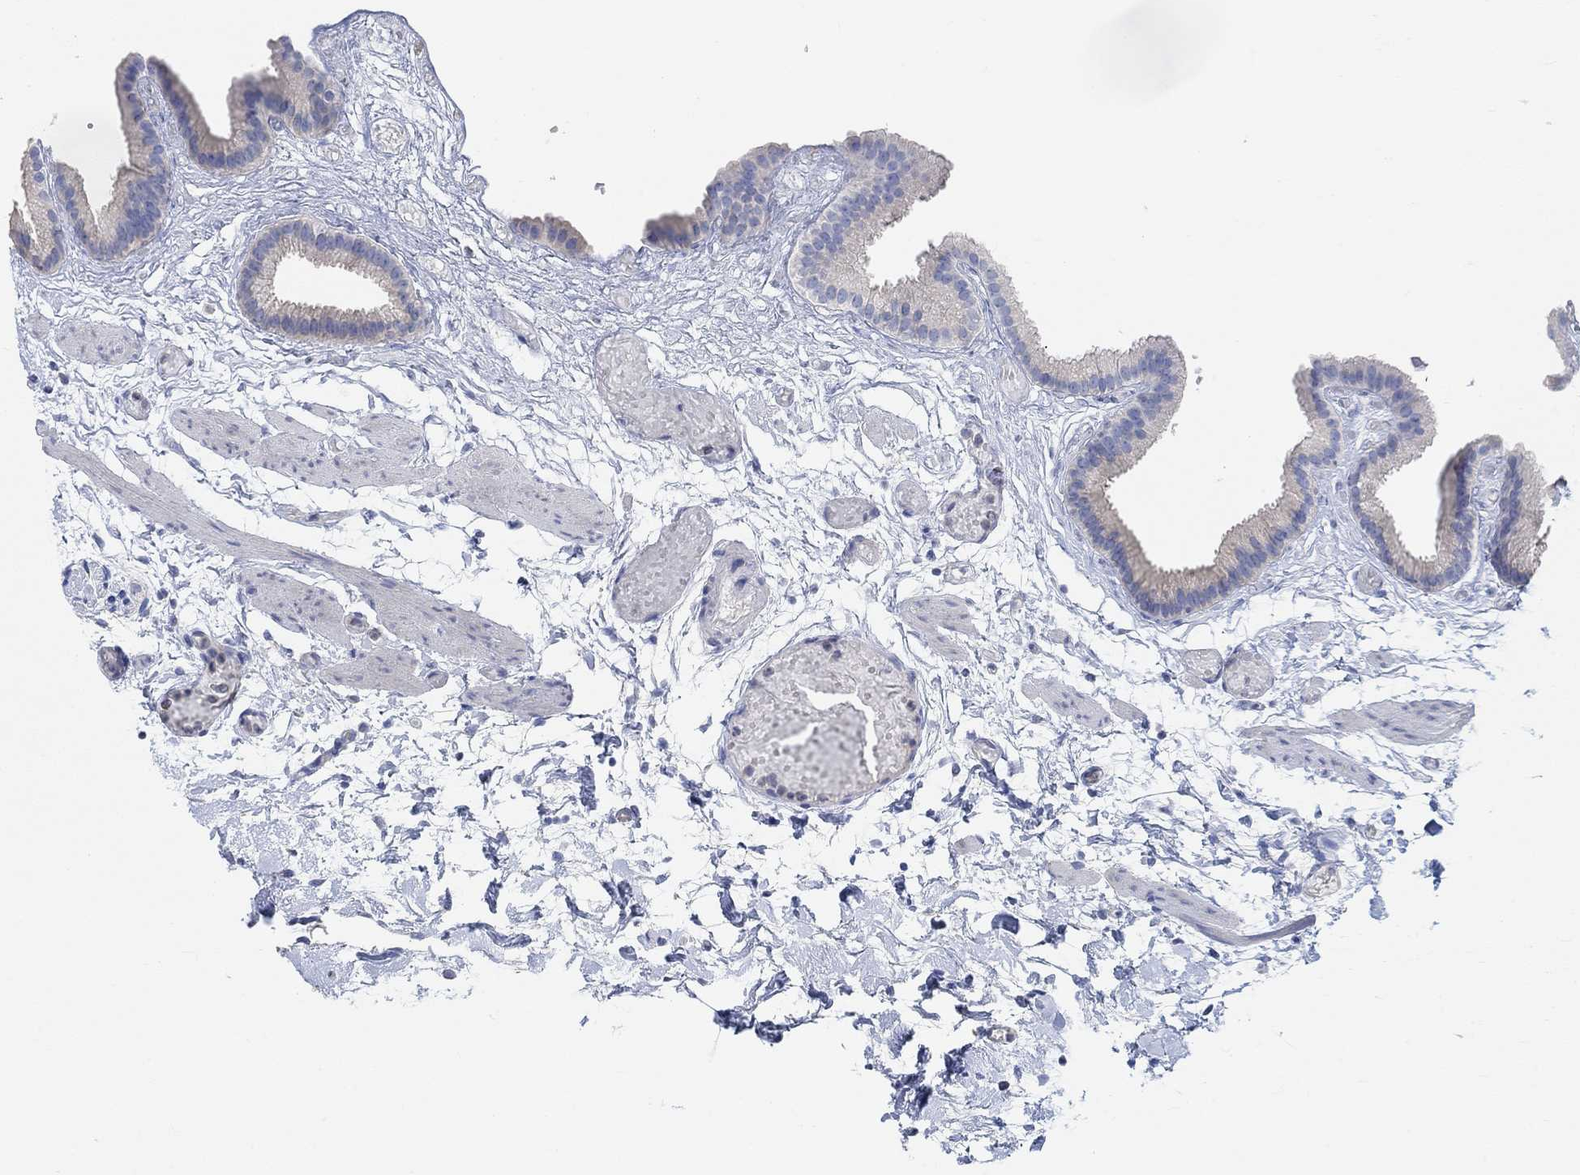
{"staining": {"intensity": "weak", "quantity": "<25%", "location": "cytoplasmic/membranous"}, "tissue": "gallbladder", "cell_type": "Glandular cells", "image_type": "normal", "snomed": [{"axis": "morphology", "description": "Normal tissue, NOS"}, {"axis": "topography", "description": "Gallbladder"}], "caption": "A high-resolution photomicrograph shows IHC staining of unremarkable gallbladder, which shows no significant positivity in glandular cells.", "gene": "NLRP14", "patient": {"sex": "female", "age": 45}}